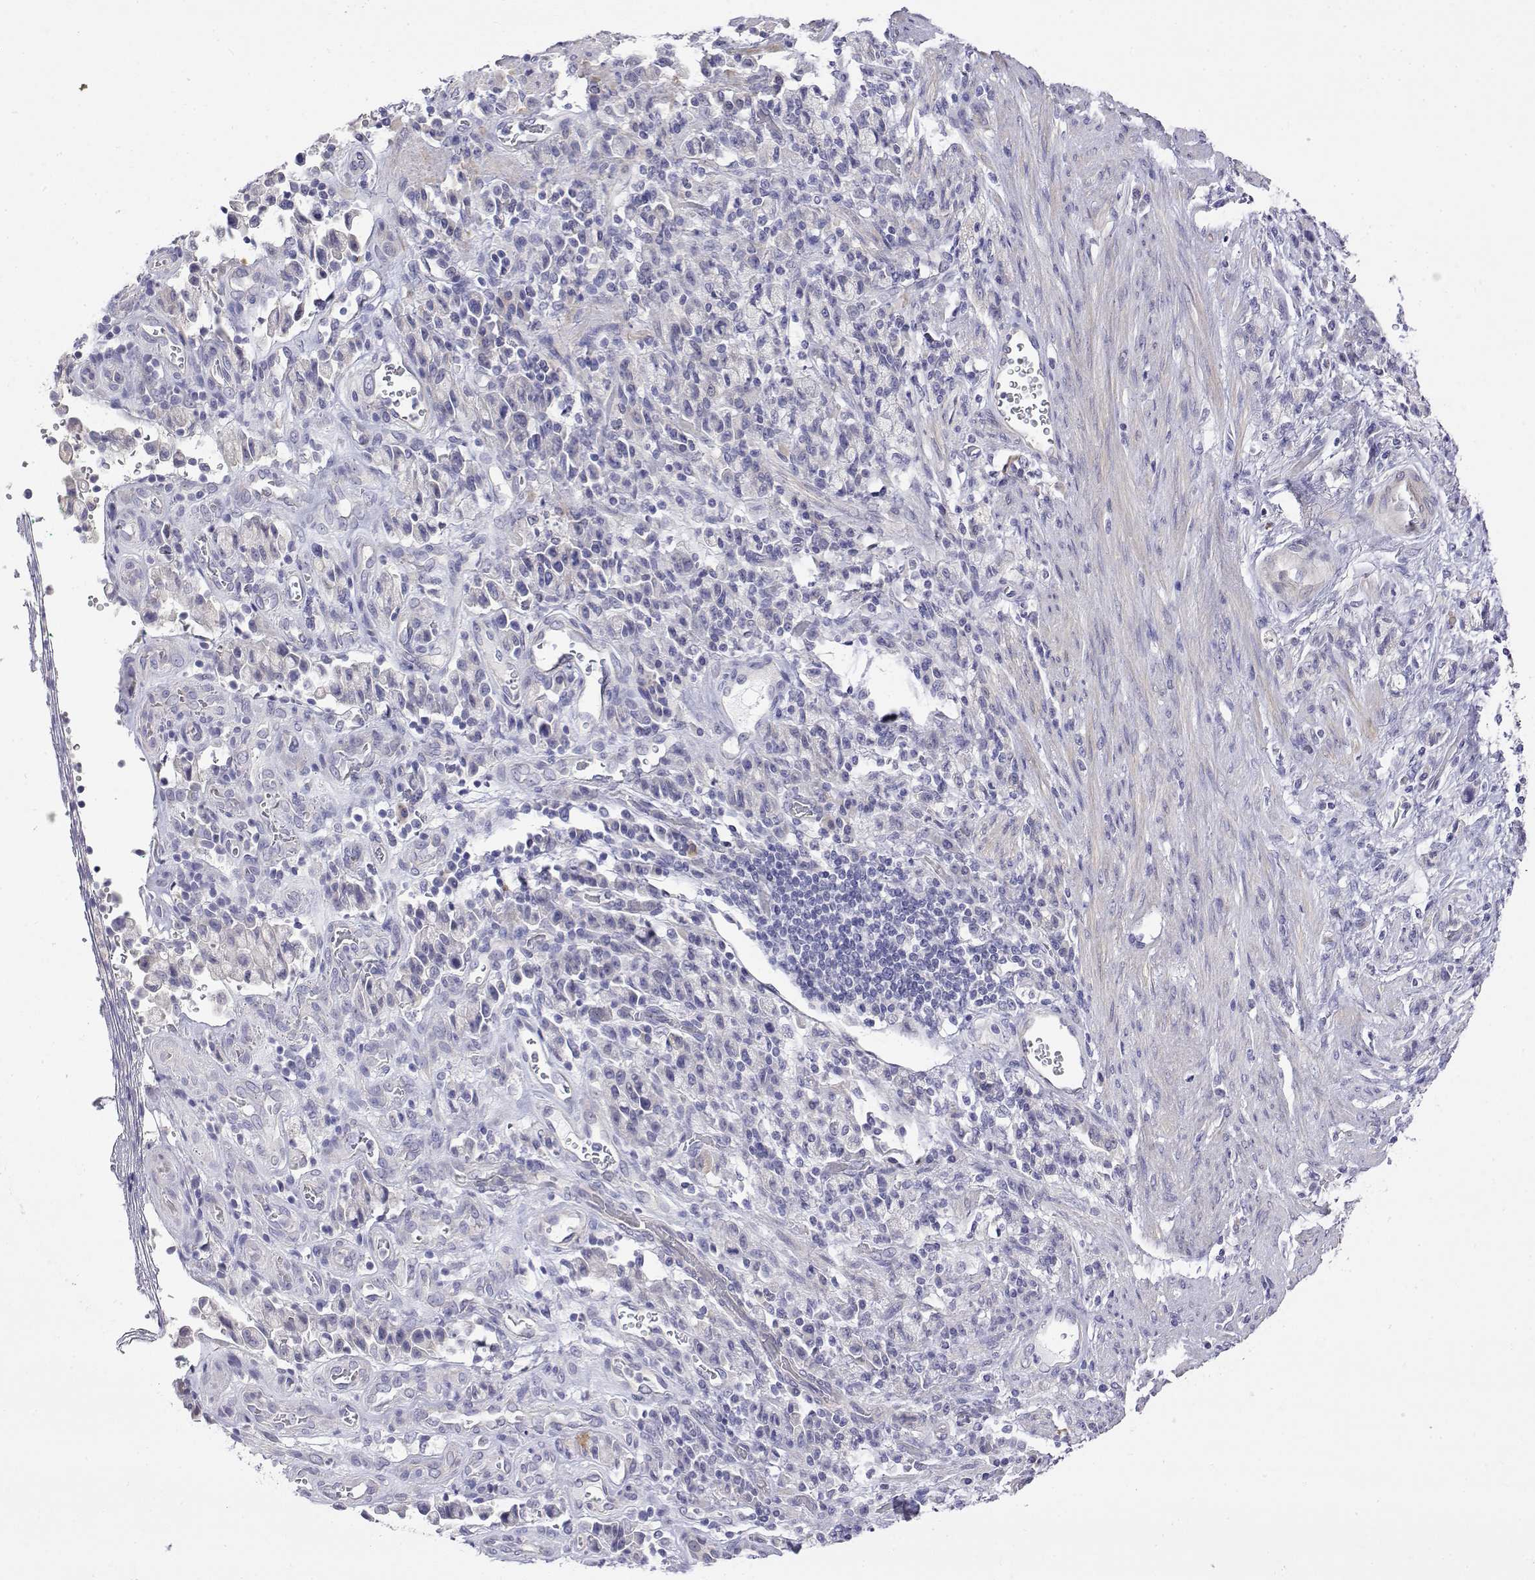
{"staining": {"intensity": "negative", "quantity": "none", "location": "none"}, "tissue": "stomach cancer", "cell_type": "Tumor cells", "image_type": "cancer", "snomed": [{"axis": "morphology", "description": "Adenocarcinoma, NOS"}, {"axis": "topography", "description": "Stomach"}], "caption": "DAB (3,3'-diaminobenzidine) immunohistochemical staining of human stomach cancer (adenocarcinoma) demonstrates no significant expression in tumor cells.", "gene": "LY6D", "patient": {"sex": "male", "age": 77}}